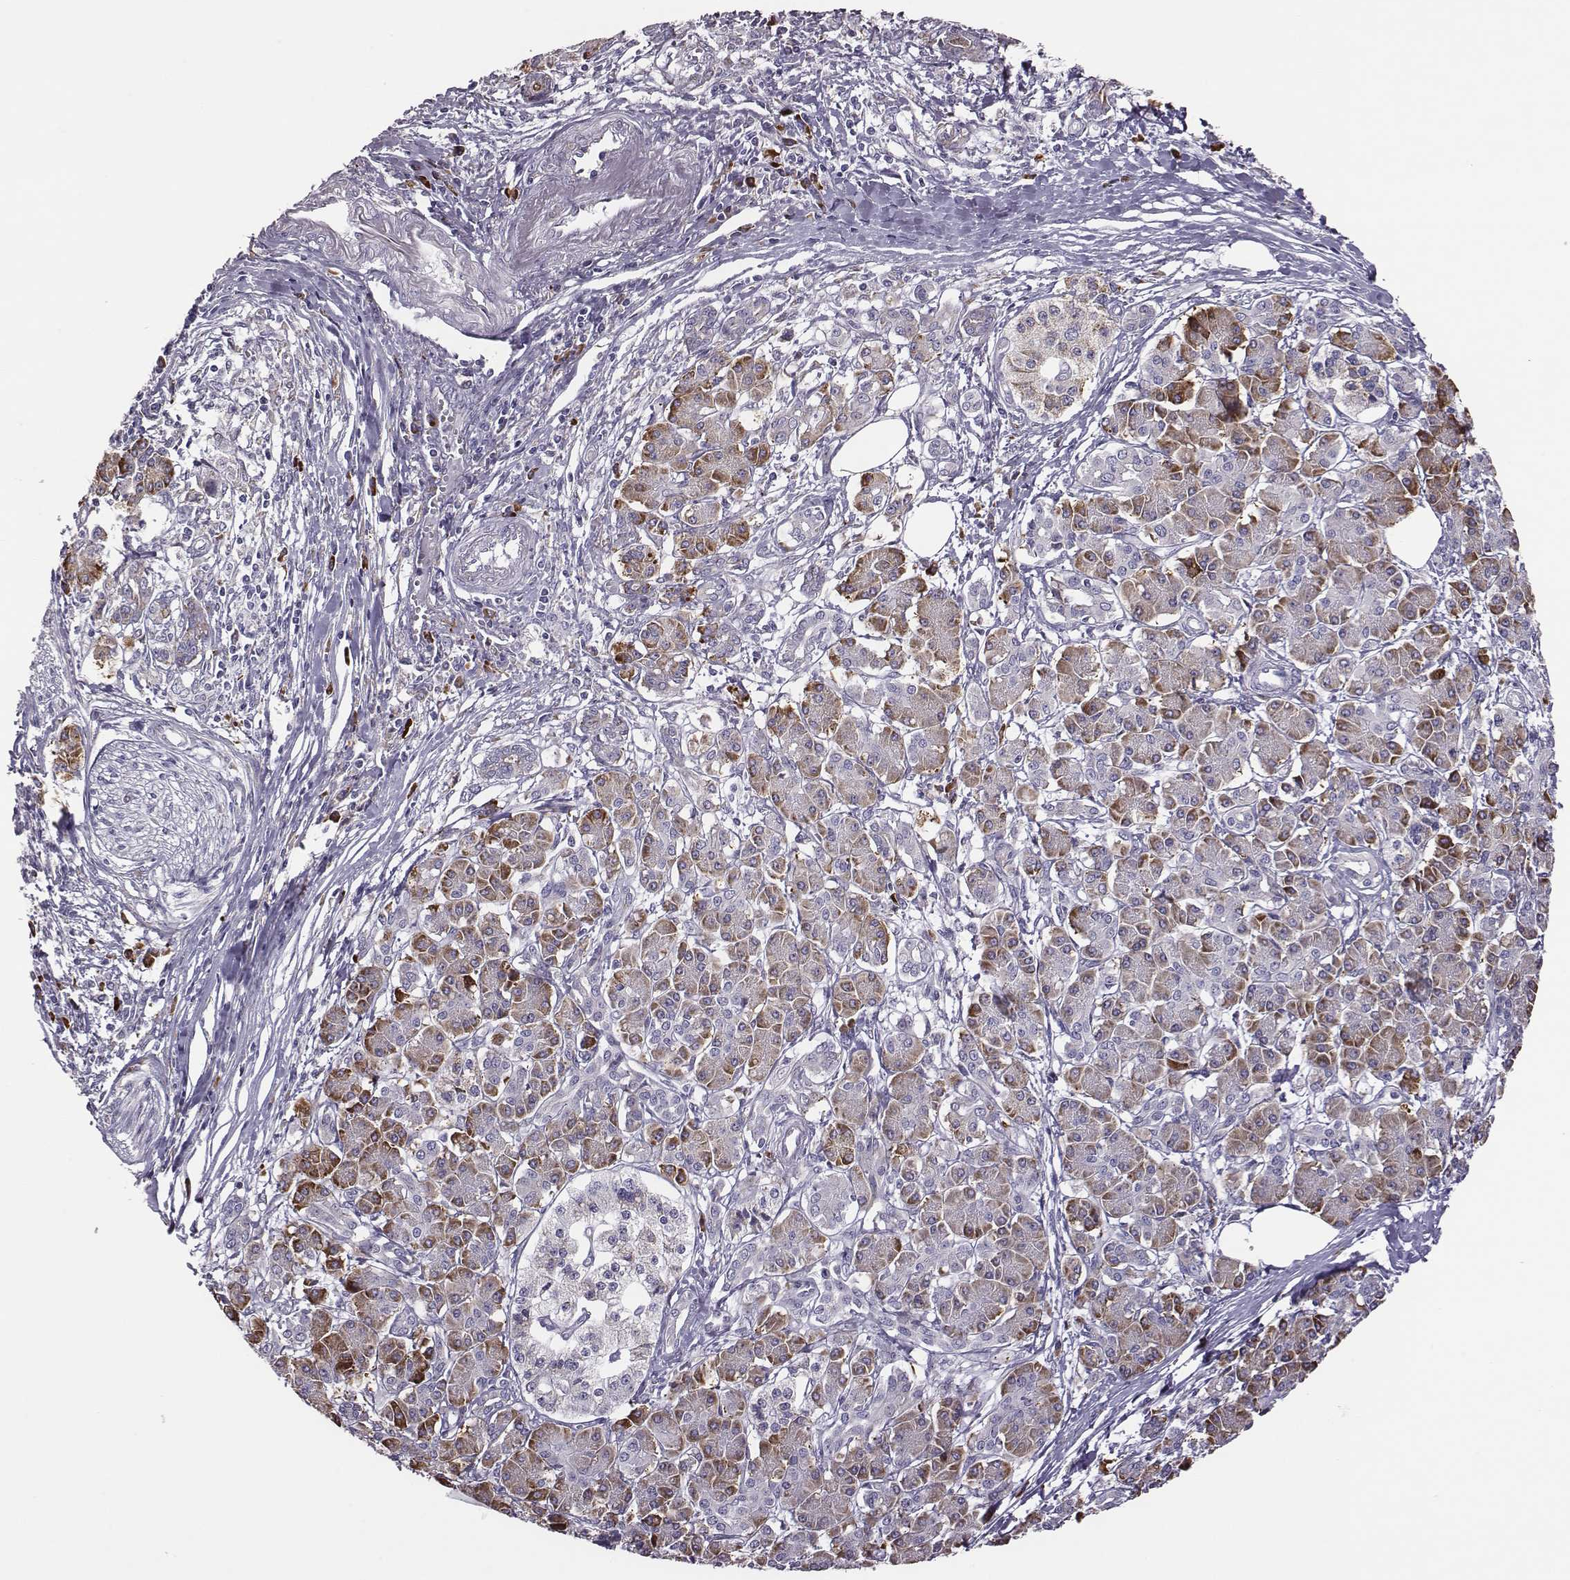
{"staining": {"intensity": "negative", "quantity": "none", "location": "none"}, "tissue": "pancreatic cancer", "cell_type": "Tumor cells", "image_type": "cancer", "snomed": [{"axis": "morphology", "description": "Adenocarcinoma, NOS"}, {"axis": "topography", "description": "Pancreas"}], "caption": "Histopathology image shows no protein expression in tumor cells of adenocarcinoma (pancreatic) tissue.", "gene": "SELENOI", "patient": {"sex": "female", "age": 68}}